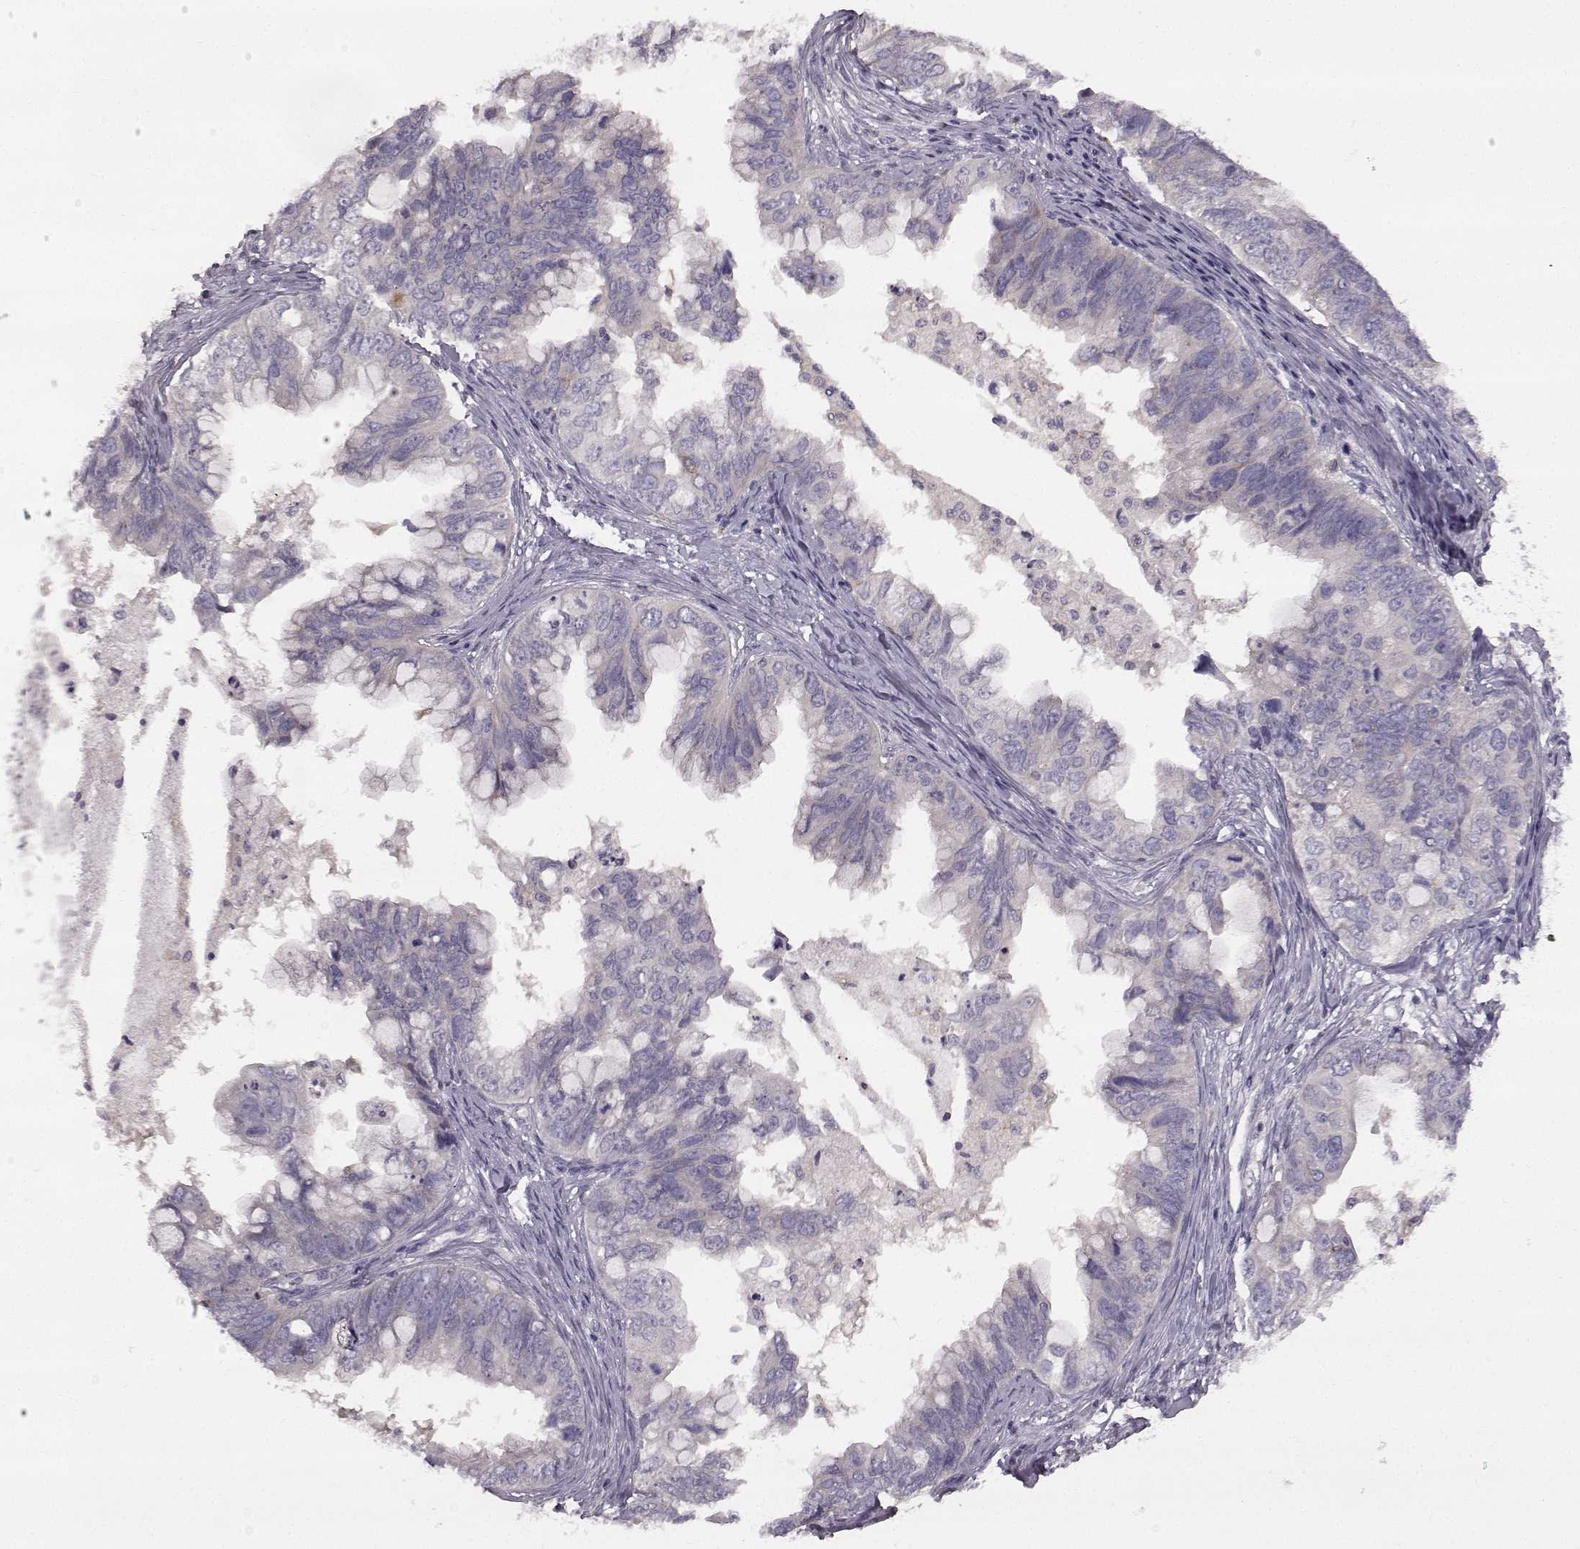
{"staining": {"intensity": "negative", "quantity": "none", "location": "none"}, "tissue": "ovarian cancer", "cell_type": "Tumor cells", "image_type": "cancer", "snomed": [{"axis": "morphology", "description": "Cystadenocarcinoma, mucinous, NOS"}, {"axis": "topography", "description": "Ovary"}], "caption": "Tumor cells show no significant expression in ovarian cancer.", "gene": "SPAG17", "patient": {"sex": "female", "age": 76}}